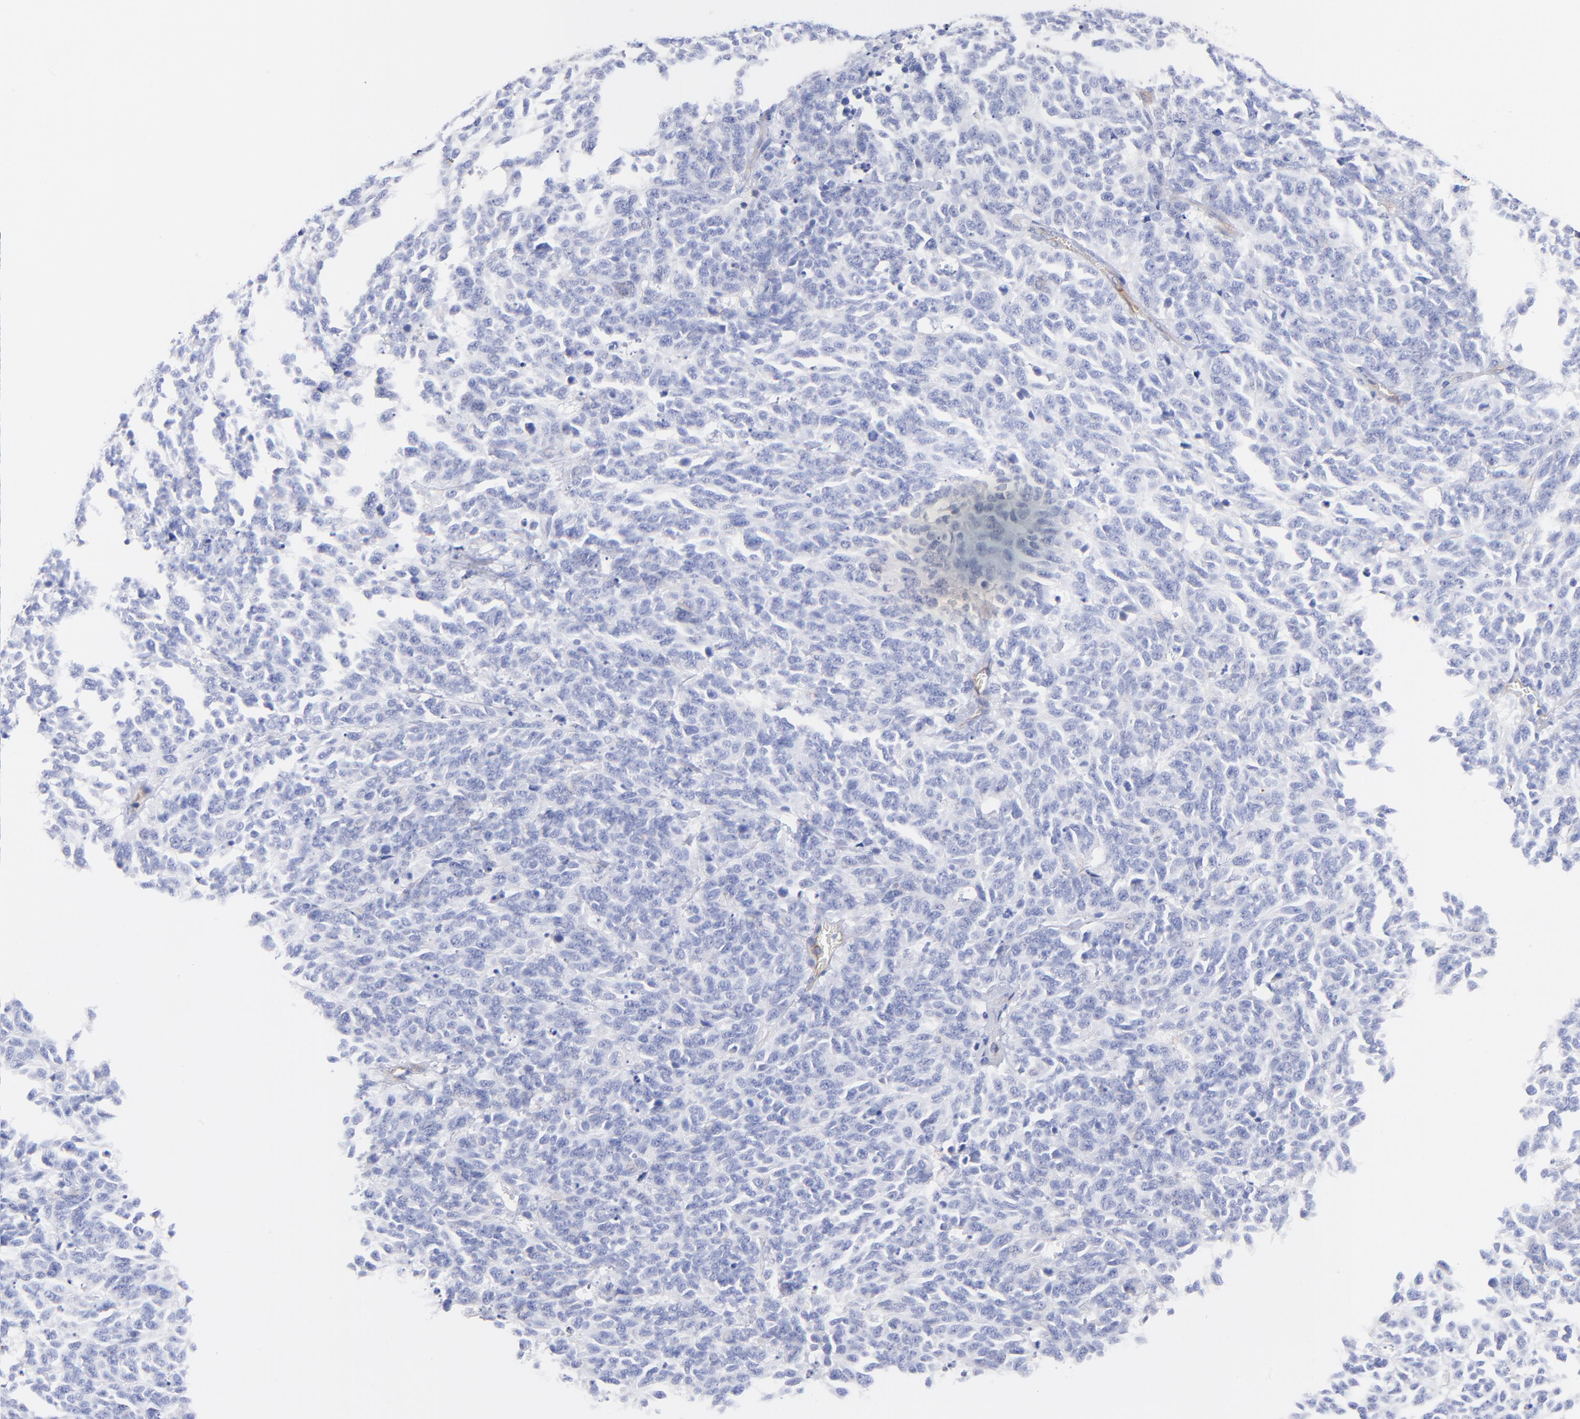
{"staining": {"intensity": "negative", "quantity": "none", "location": "none"}, "tissue": "lung cancer", "cell_type": "Tumor cells", "image_type": "cancer", "snomed": [{"axis": "morphology", "description": "Neoplasm, malignant, NOS"}, {"axis": "topography", "description": "Lung"}], "caption": "Immunohistochemical staining of lung cancer (neoplasm (malignant)) exhibits no significant staining in tumor cells.", "gene": "SLC44A2", "patient": {"sex": "female", "age": 58}}